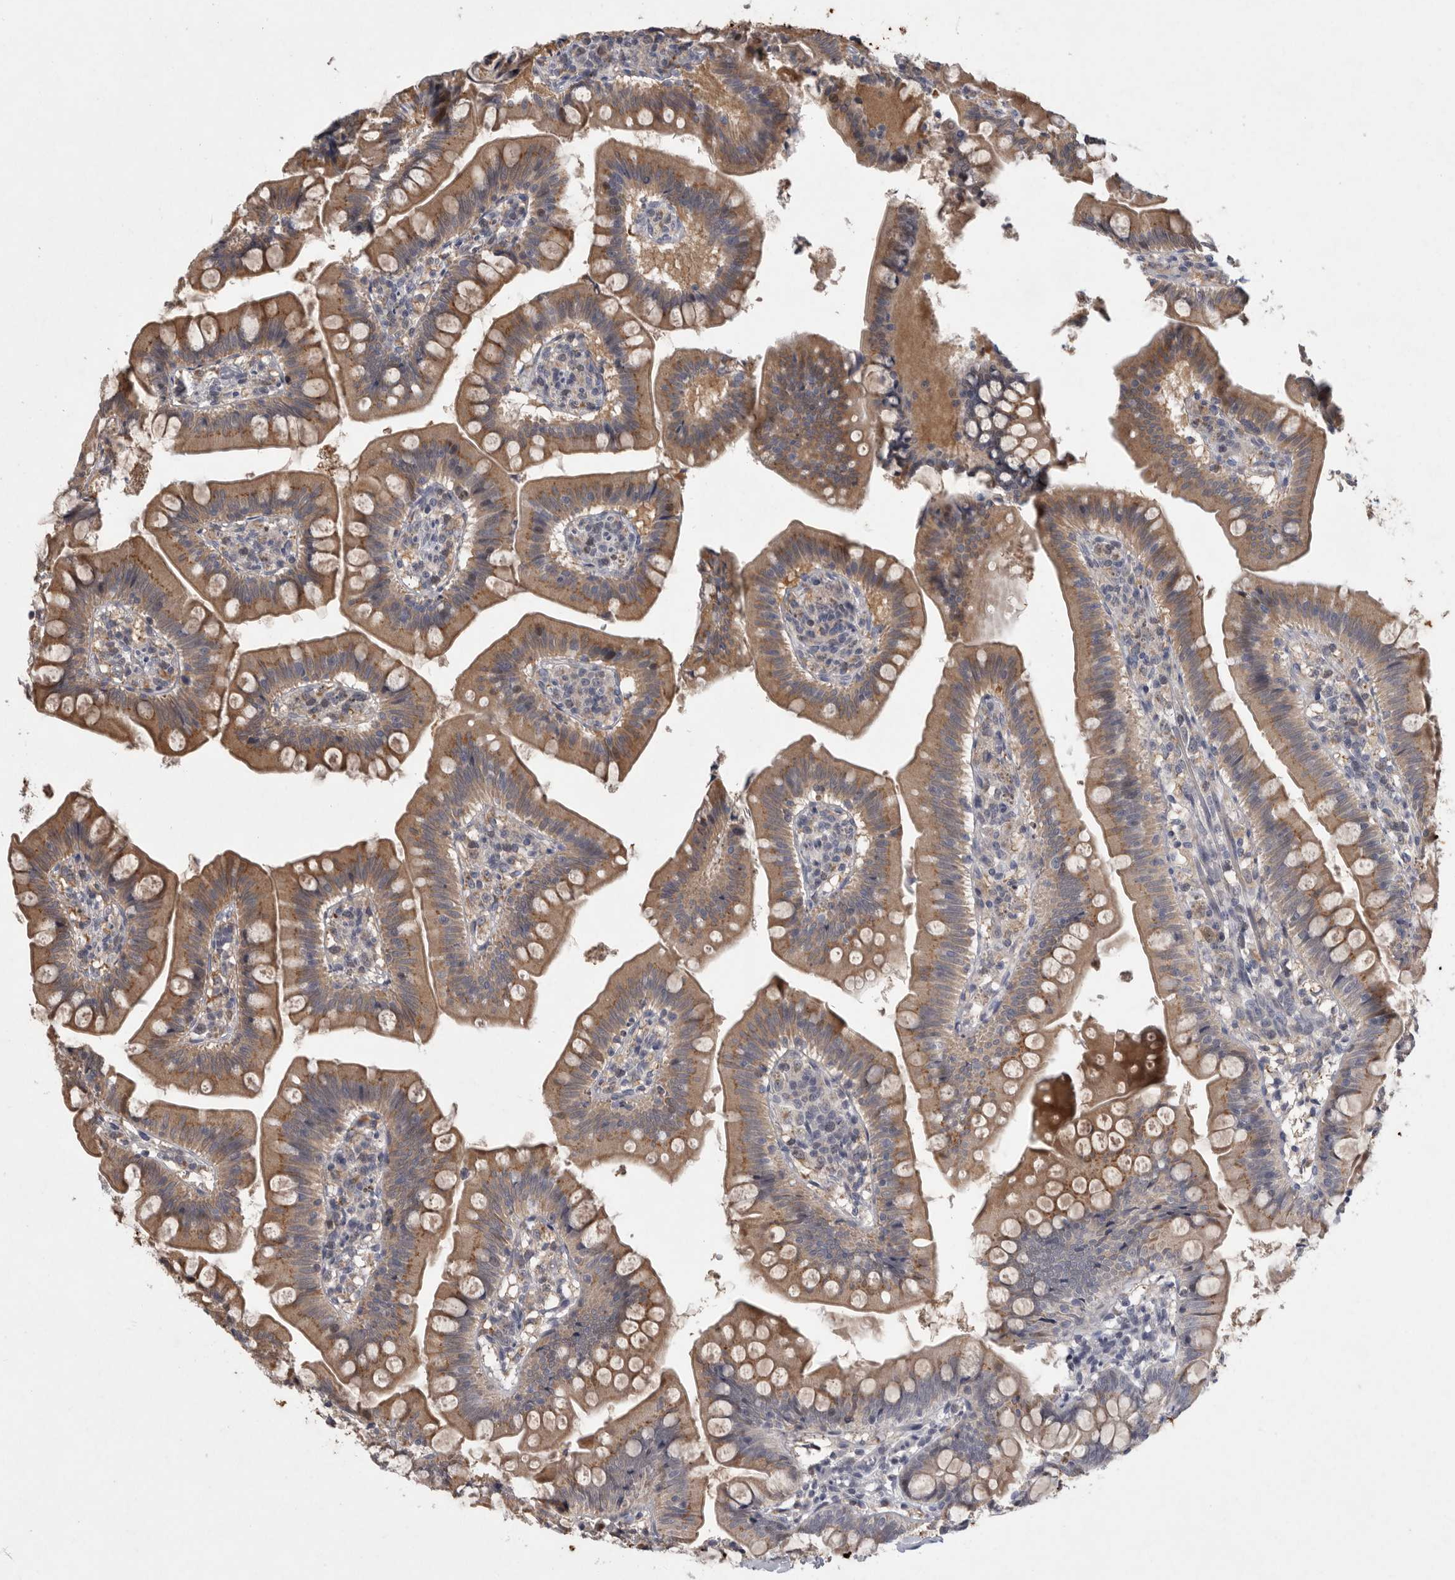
{"staining": {"intensity": "moderate", "quantity": ">75%", "location": "cytoplasmic/membranous"}, "tissue": "small intestine", "cell_type": "Glandular cells", "image_type": "normal", "snomed": [{"axis": "morphology", "description": "Normal tissue, NOS"}, {"axis": "topography", "description": "Small intestine"}], "caption": "Protein staining of normal small intestine reveals moderate cytoplasmic/membranous positivity in approximately >75% of glandular cells.", "gene": "MAN2A1", "patient": {"sex": "male", "age": 7}}